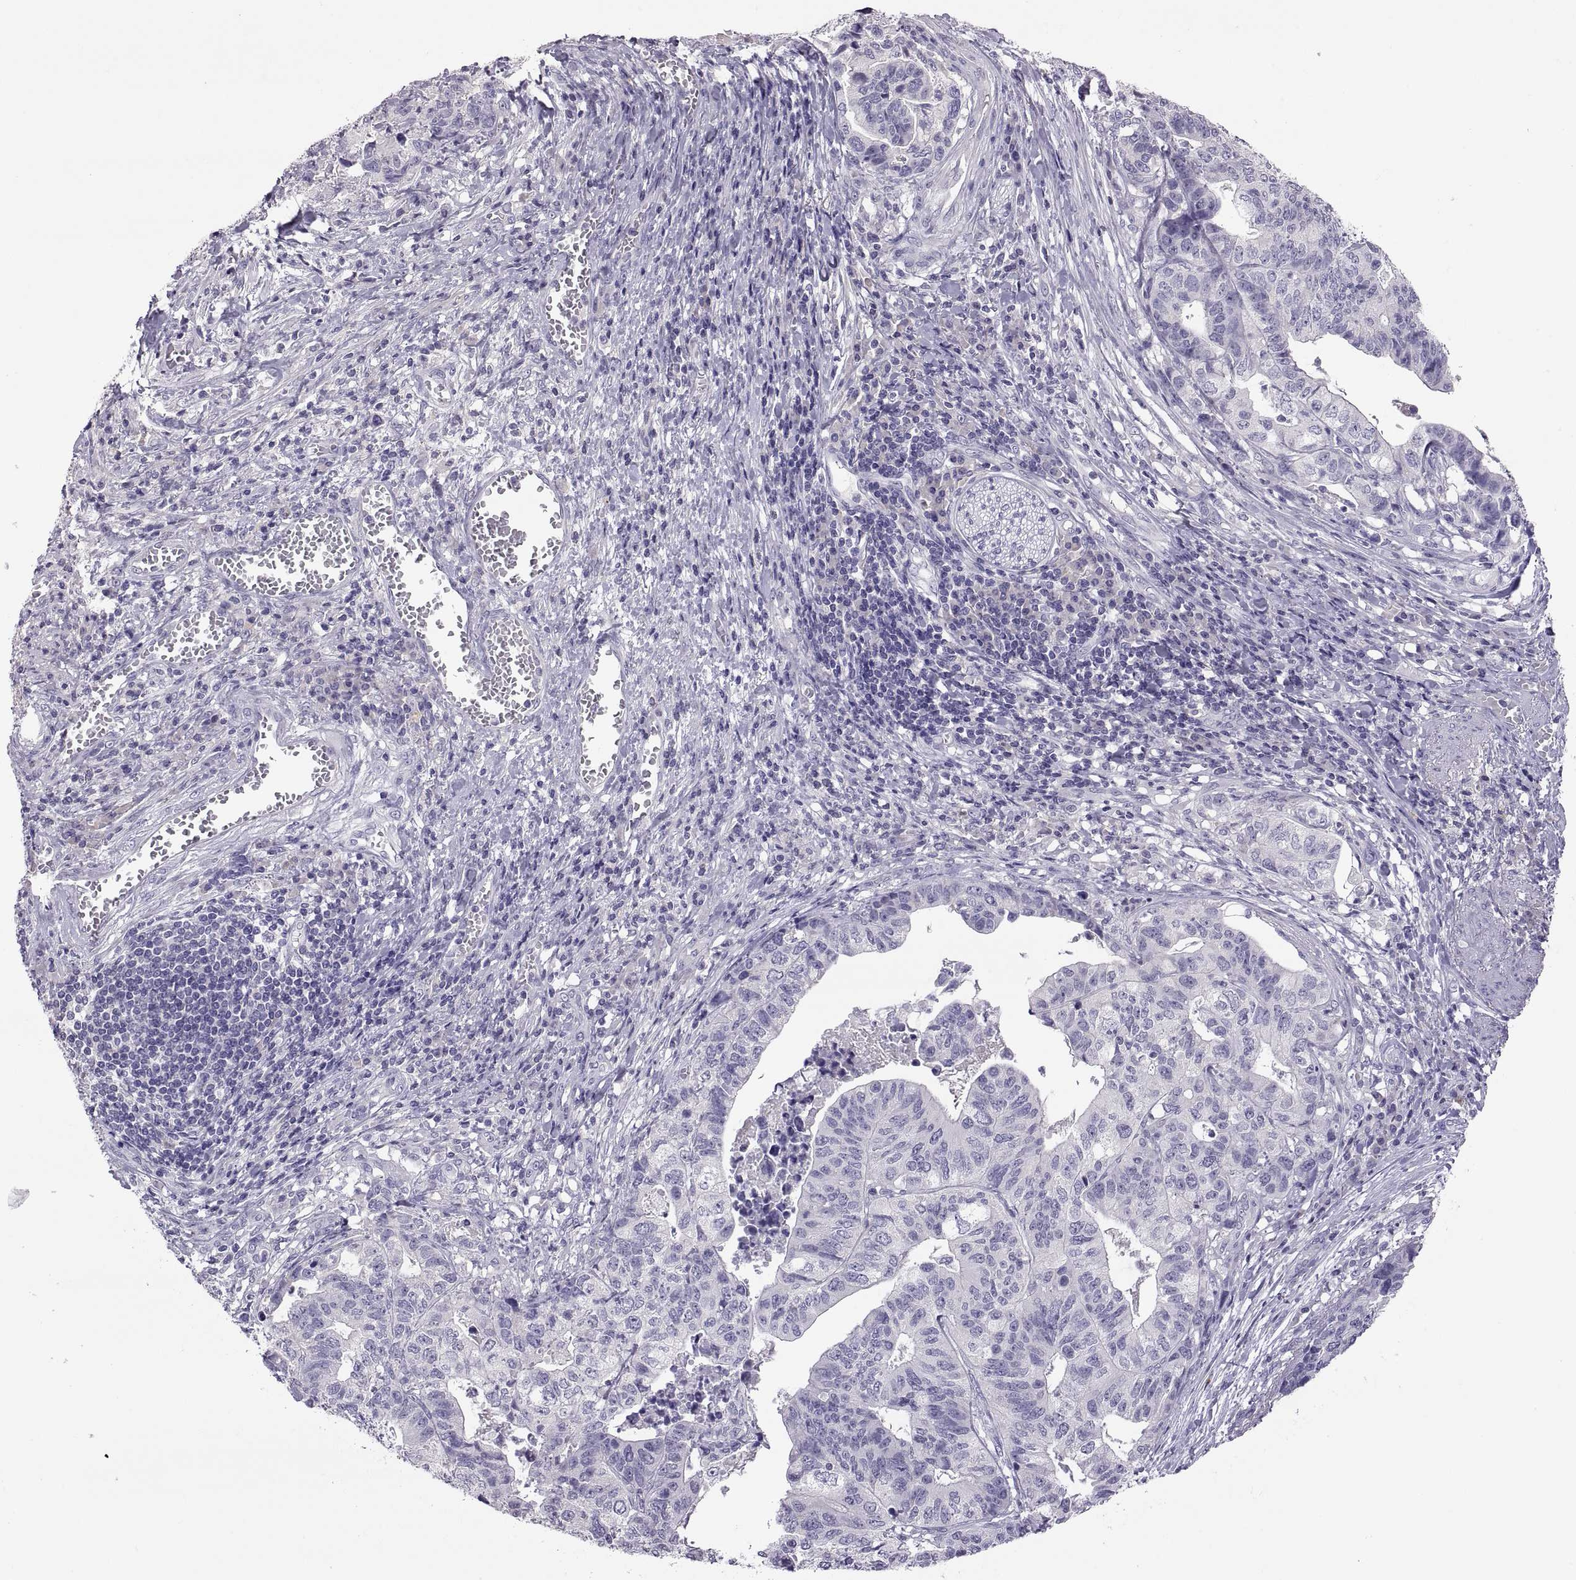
{"staining": {"intensity": "negative", "quantity": "none", "location": "none"}, "tissue": "stomach cancer", "cell_type": "Tumor cells", "image_type": "cancer", "snomed": [{"axis": "morphology", "description": "Adenocarcinoma, NOS"}, {"axis": "topography", "description": "Stomach, upper"}], "caption": "Human stomach cancer stained for a protein using immunohistochemistry (IHC) demonstrates no staining in tumor cells.", "gene": "TBX19", "patient": {"sex": "female", "age": 67}}